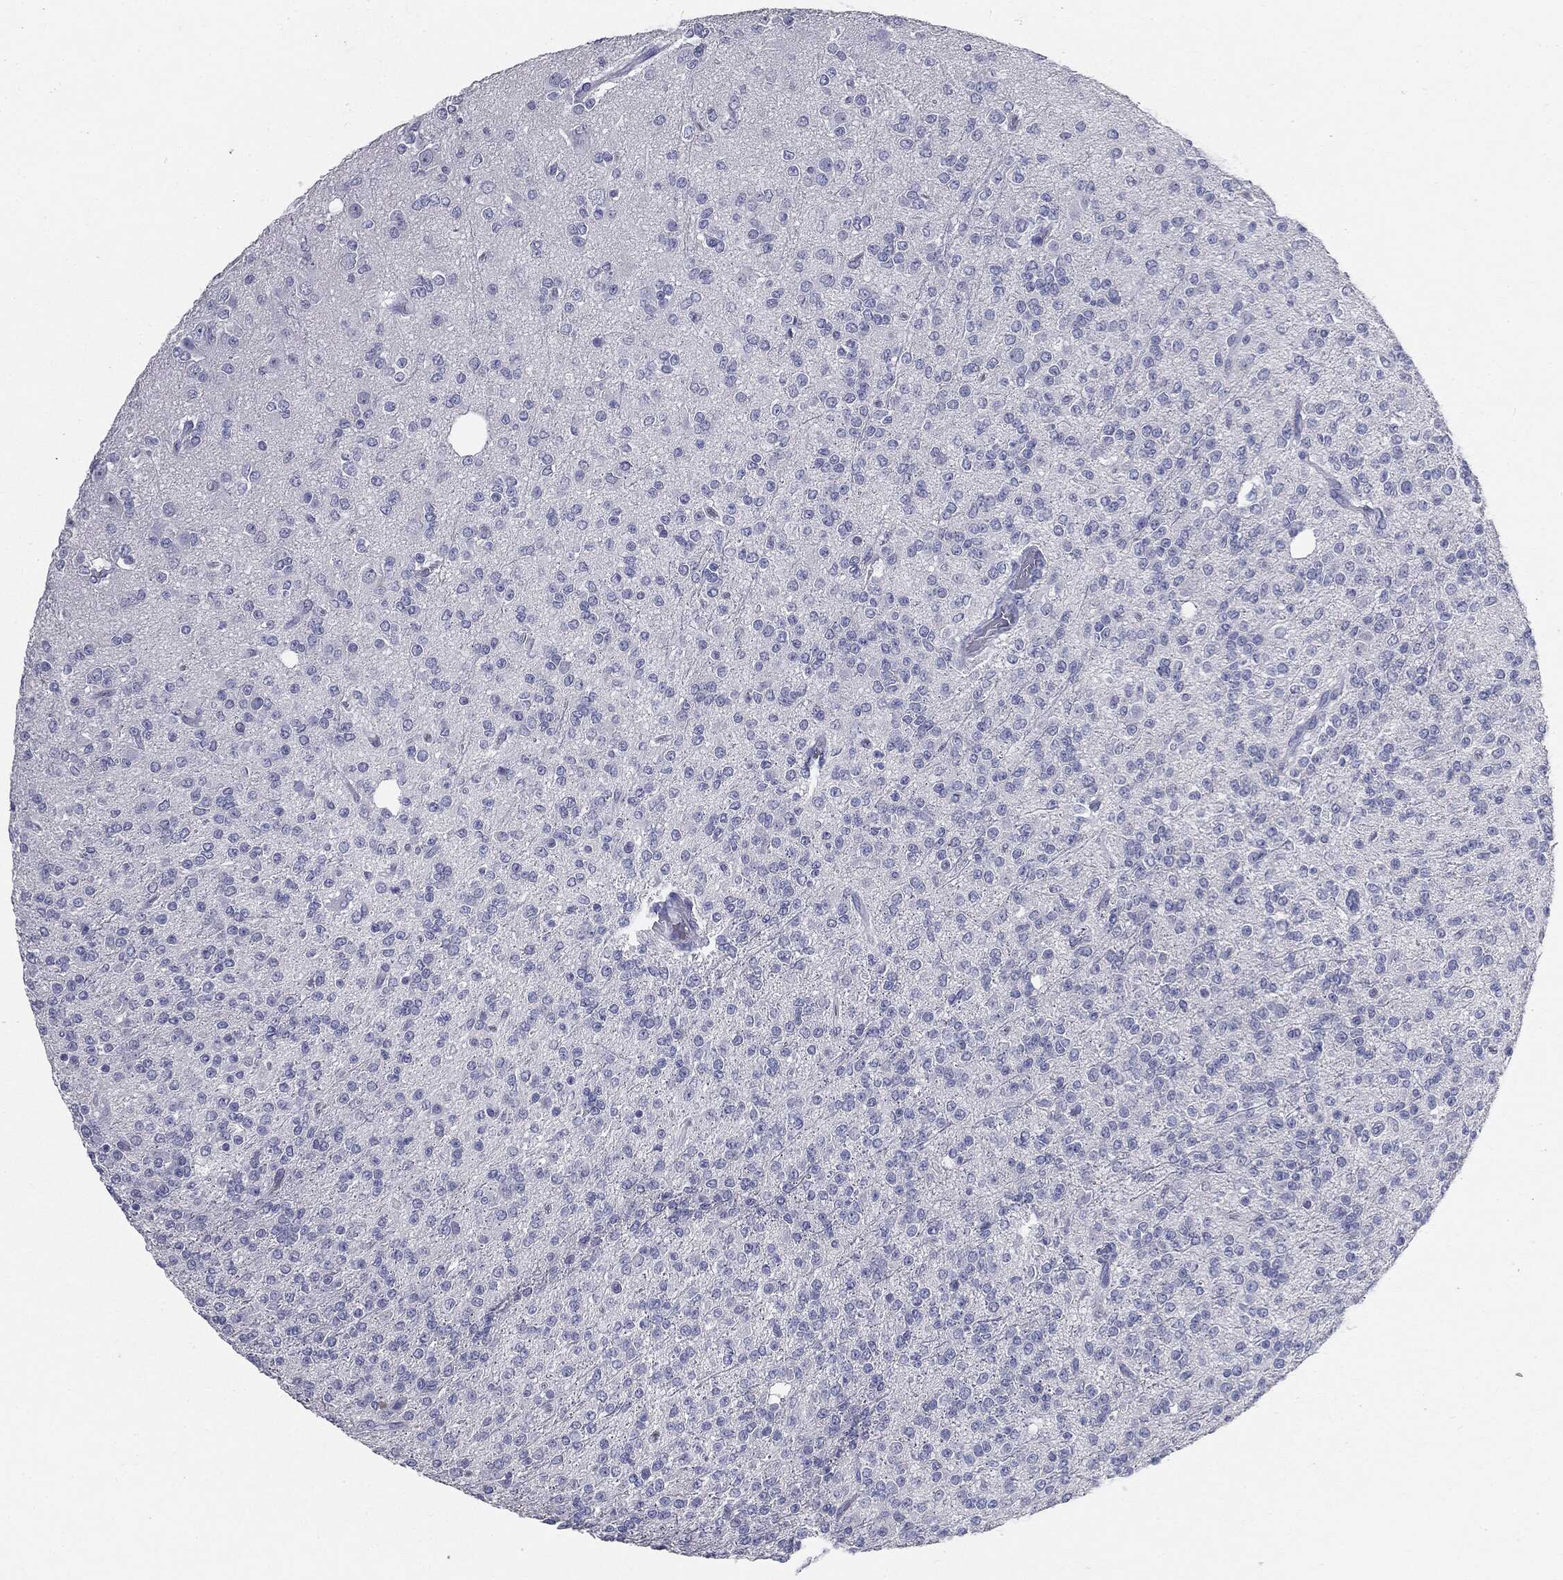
{"staining": {"intensity": "negative", "quantity": "none", "location": "none"}, "tissue": "glioma", "cell_type": "Tumor cells", "image_type": "cancer", "snomed": [{"axis": "morphology", "description": "Glioma, malignant, Low grade"}, {"axis": "topography", "description": "Brain"}], "caption": "Glioma was stained to show a protein in brown. There is no significant positivity in tumor cells.", "gene": "CUZD1", "patient": {"sex": "male", "age": 27}}